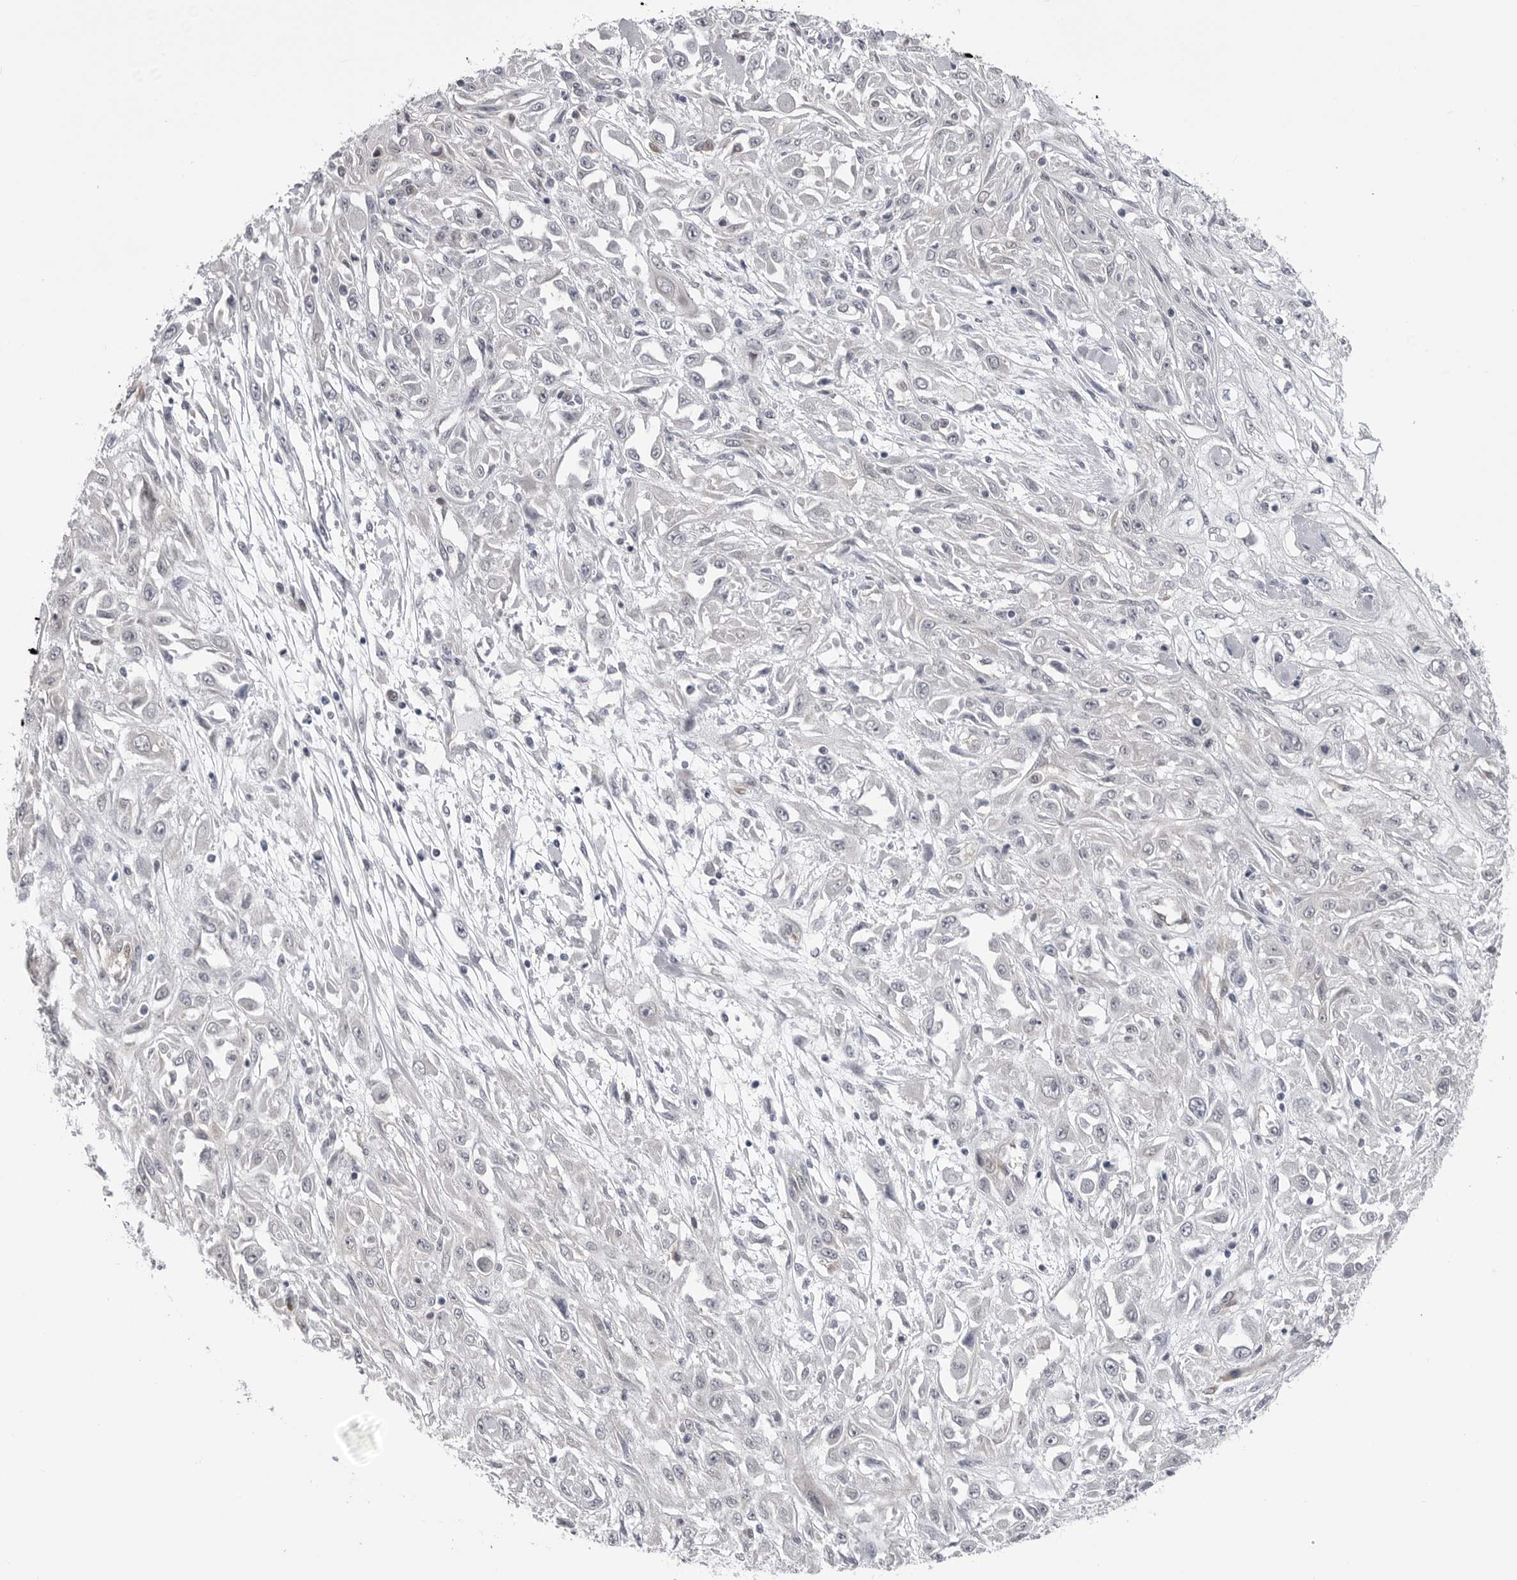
{"staining": {"intensity": "negative", "quantity": "none", "location": "none"}, "tissue": "skin cancer", "cell_type": "Tumor cells", "image_type": "cancer", "snomed": [{"axis": "morphology", "description": "Squamous cell carcinoma, NOS"}, {"axis": "morphology", "description": "Squamous cell carcinoma, metastatic, NOS"}, {"axis": "topography", "description": "Skin"}, {"axis": "topography", "description": "Lymph node"}], "caption": "IHC micrograph of human metastatic squamous cell carcinoma (skin) stained for a protein (brown), which demonstrates no positivity in tumor cells. (Immunohistochemistry, brightfield microscopy, high magnification).", "gene": "FH", "patient": {"sex": "male", "age": 75}}